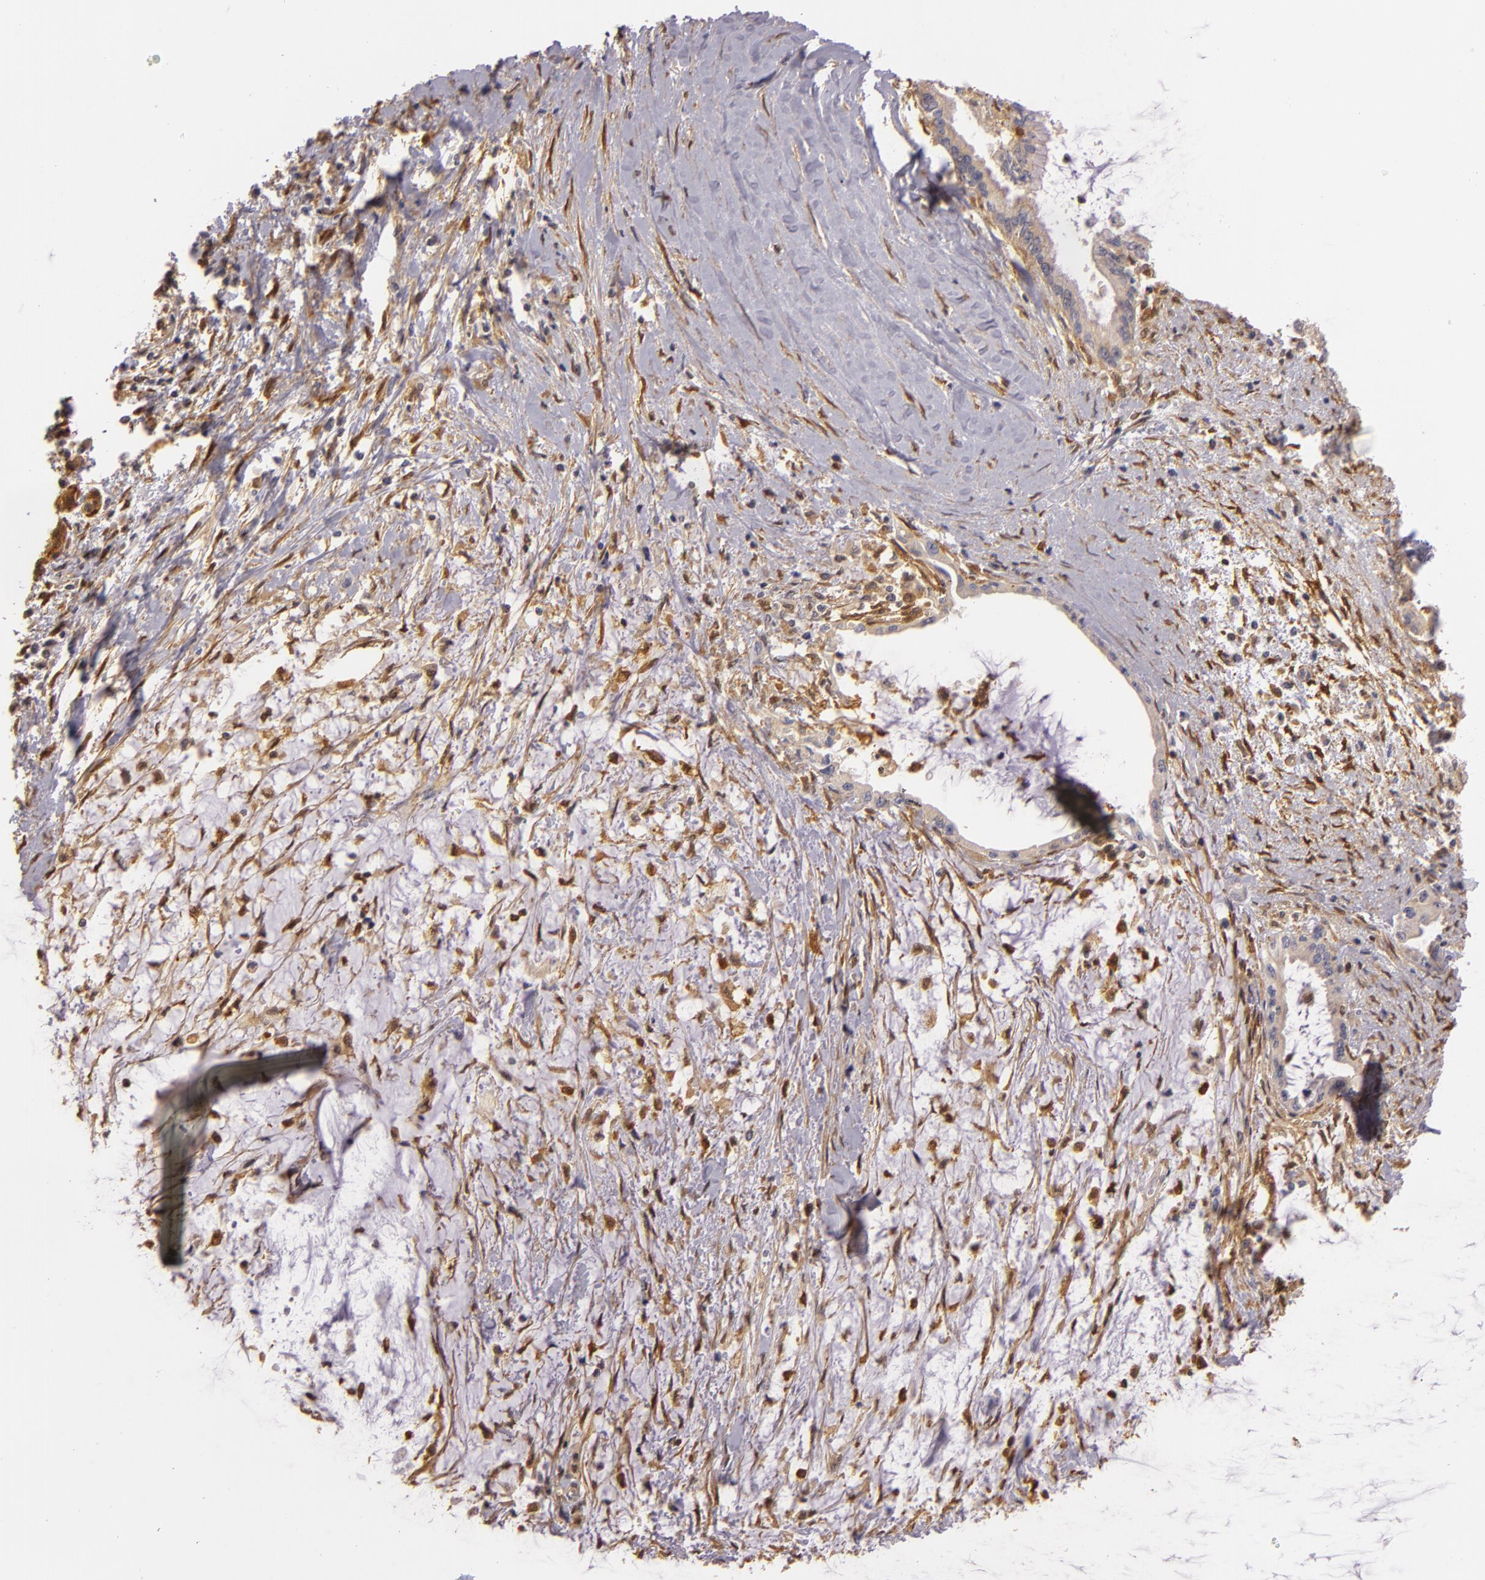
{"staining": {"intensity": "weak", "quantity": ">75%", "location": "cytoplasmic/membranous"}, "tissue": "pancreatic cancer", "cell_type": "Tumor cells", "image_type": "cancer", "snomed": [{"axis": "morphology", "description": "Adenocarcinoma, NOS"}, {"axis": "topography", "description": "Pancreas"}], "caption": "Immunohistochemical staining of pancreatic cancer (adenocarcinoma) exhibits low levels of weak cytoplasmic/membranous positivity in about >75% of tumor cells.", "gene": "TOM1", "patient": {"sex": "female", "age": 64}}